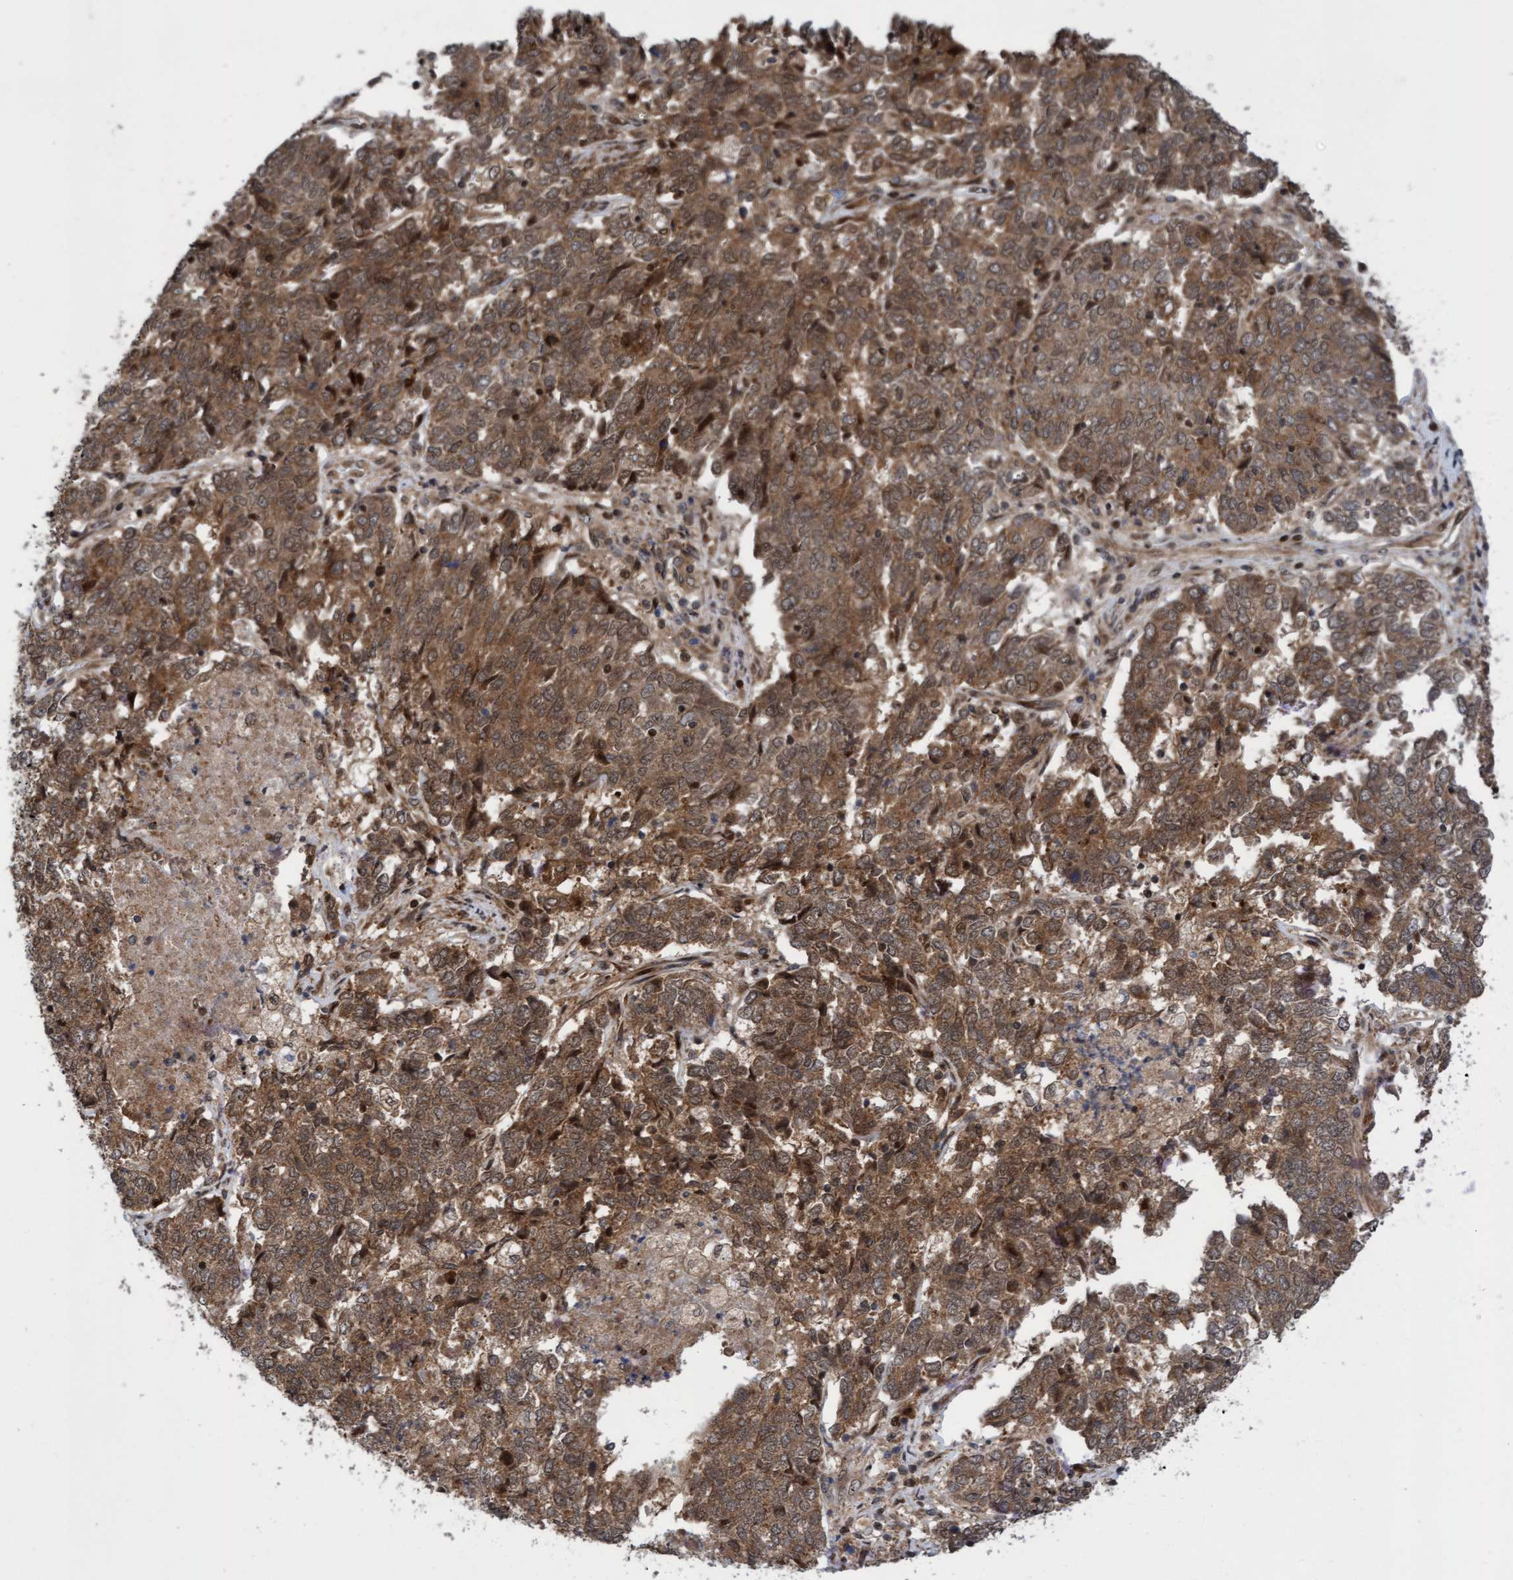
{"staining": {"intensity": "moderate", "quantity": ">75%", "location": "cytoplasmic/membranous"}, "tissue": "endometrial cancer", "cell_type": "Tumor cells", "image_type": "cancer", "snomed": [{"axis": "morphology", "description": "Adenocarcinoma, NOS"}, {"axis": "topography", "description": "Endometrium"}], "caption": "IHC staining of endometrial adenocarcinoma, which shows medium levels of moderate cytoplasmic/membranous expression in about >75% of tumor cells indicating moderate cytoplasmic/membranous protein expression. The staining was performed using DAB (3,3'-diaminobenzidine) (brown) for protein detection and nuclei were counterstained in hematoxylin (blue).", "gene": "ITFG1", "patient": {"sex": "female", "age": 80}}